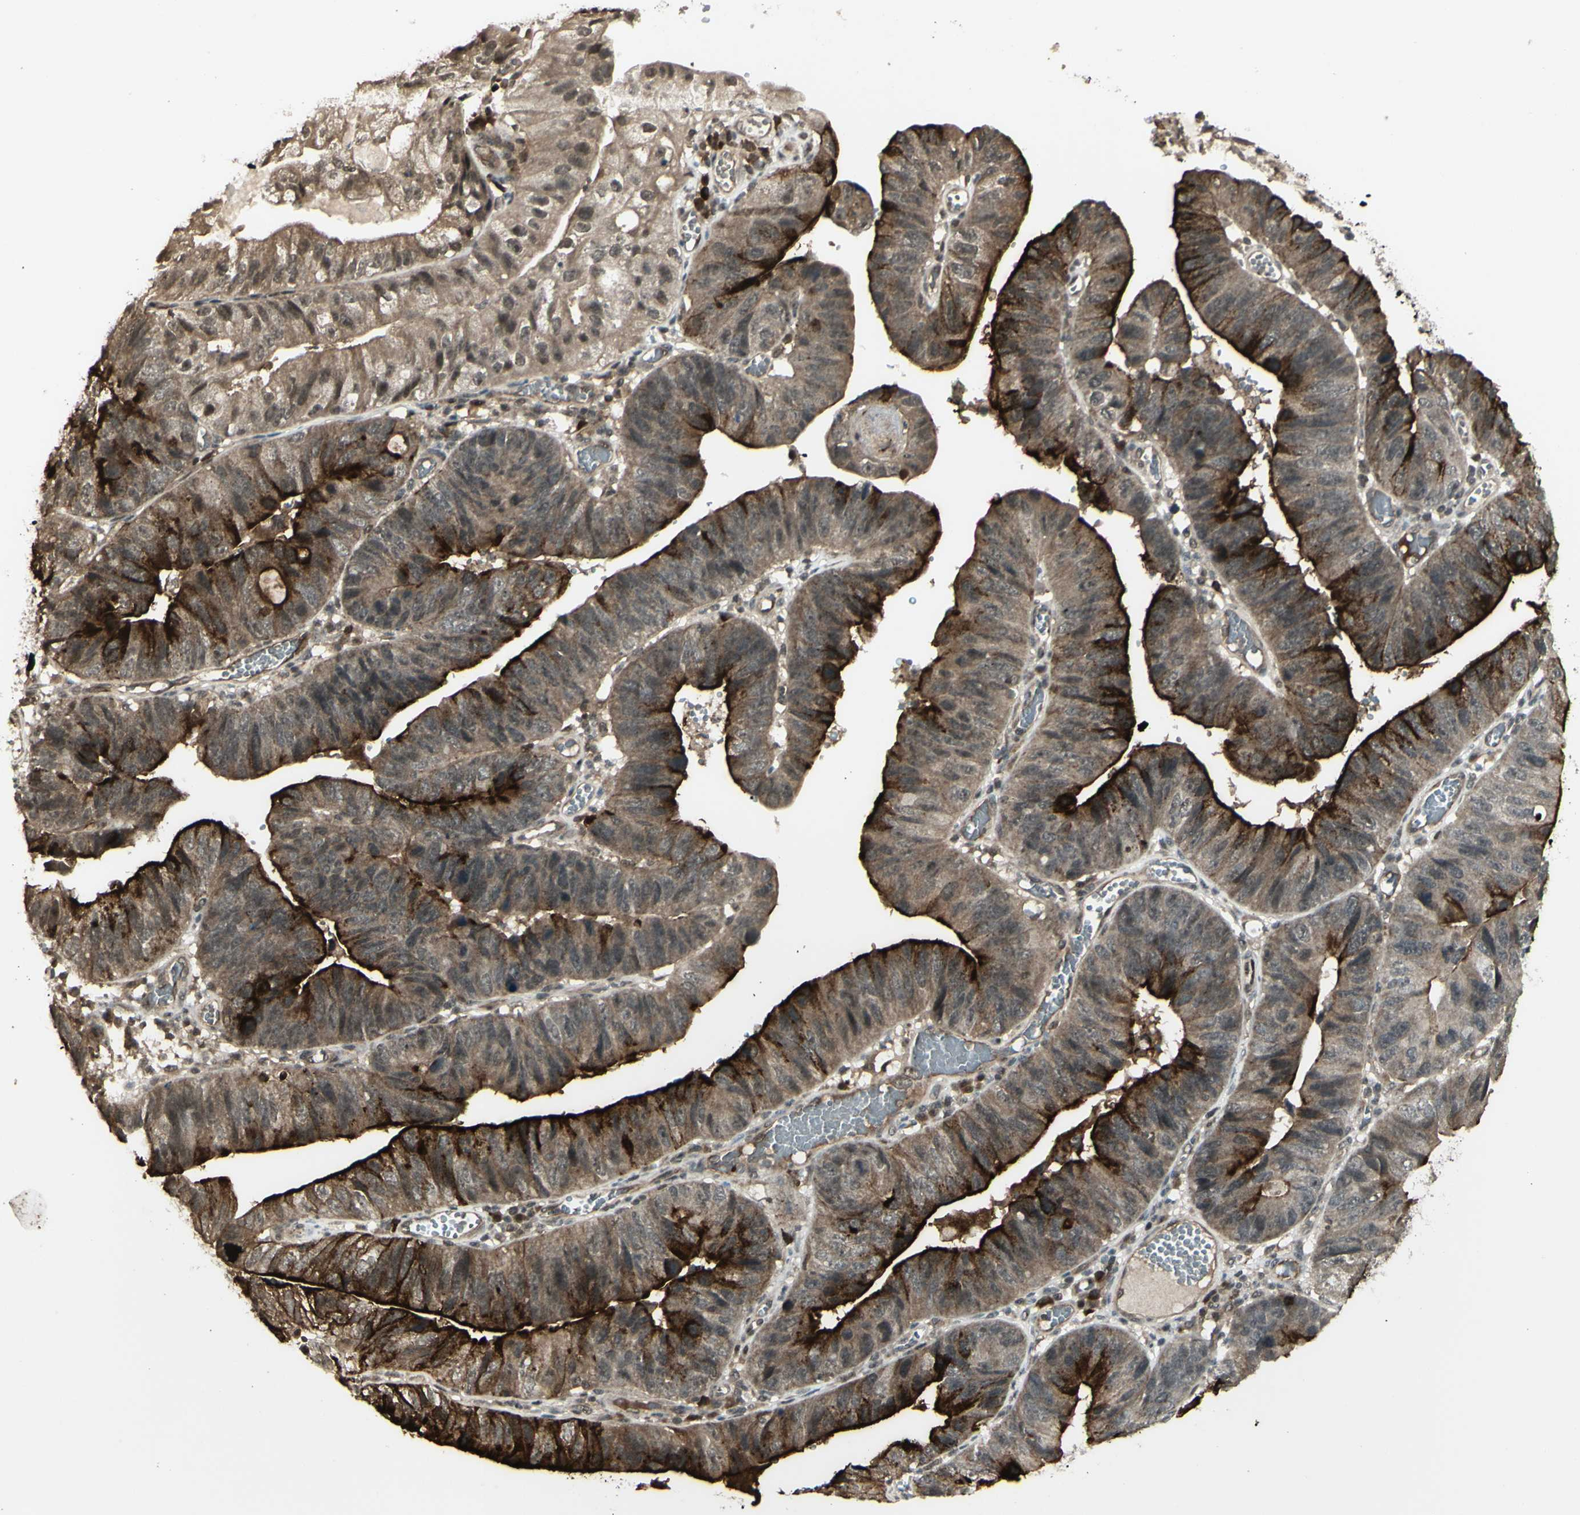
{"staining": {"intensity": "moderate", "quantity": ">75%", "location": "cytoplasmic/membranous"}, "tissue": "stomach cancer", "cell_type": "Tumor cells", "image_type": "cancer", "snomed": [{"axis": "morphology", "description": "Adenocarcinoma, NOS"}, {"axis": "topography", "description": "Stomach"}], "caption": "This photomicrograph shows immunohistochemistry staining of adenocarcinoma (stomach), with medium moderate cytoplasmic/membranous positivity in approximately >75% of tumor cells.", "gene": "BLNK", "patient": {"sex": "male", "age": 59}}